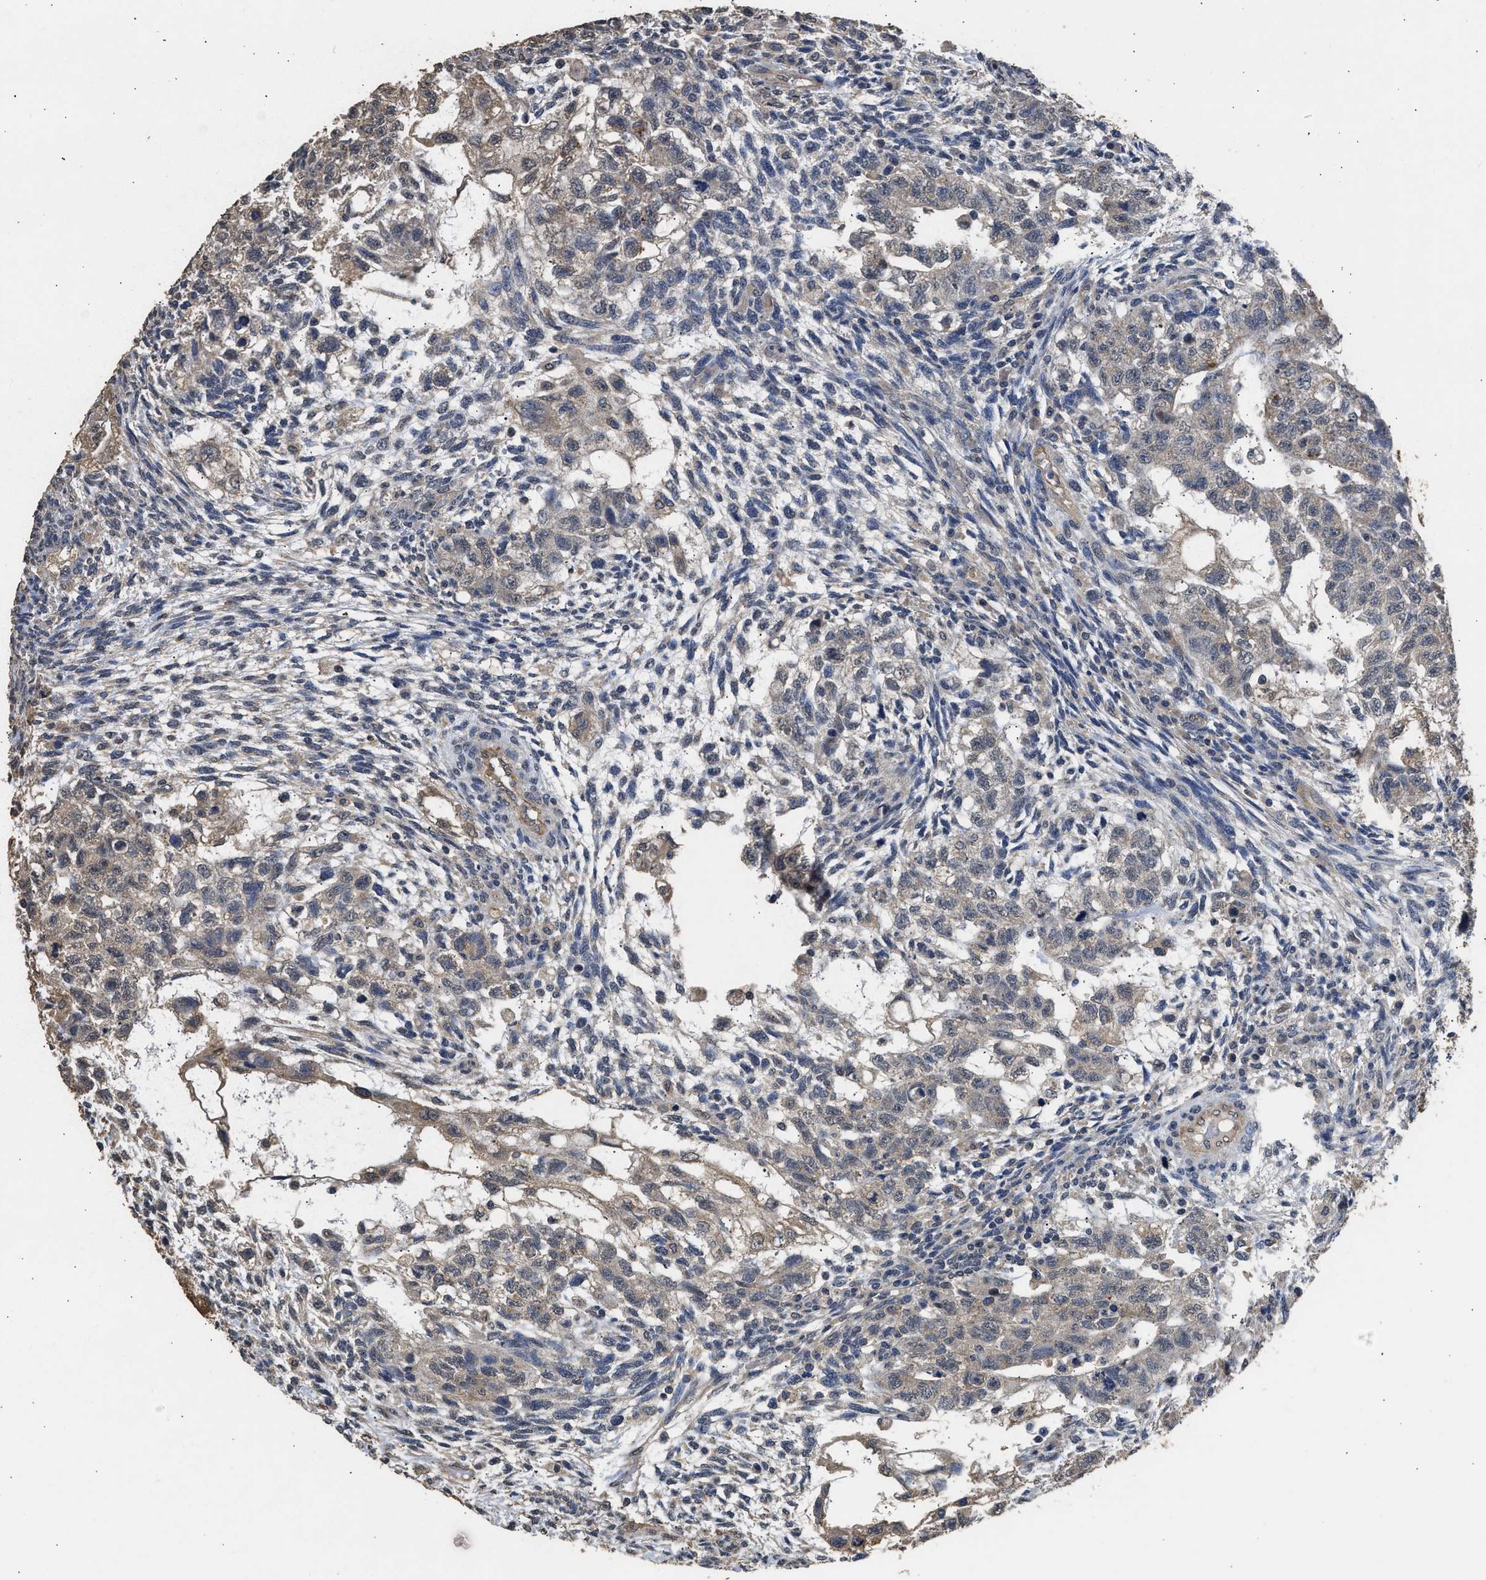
{"staining": {"intensity": "weak", "quantity": "25%-75%", "location": "cytoplasmic/membranous"}, "tissue": "testis cancer", "cell_type": "Tumor cells", "image_type": "cancer", "snomed": [{"axis": "morphology", "description": "Normal tissue, NOS"}, {"axis": "morphology", "description": "Carcinoma, Embryonal, NOS"}, {"axis": "topography", "description": "Testis"}], "caption": "Immunohistochemistry (IHC) photomicrograph of neoplastic tissue: testis cancer stained using immunohistochemistry (IHC) demonstrates low levels of weak protein expression localized specifically in the cytoplasmic/membranous of tumor cells, appearing as a cytoplasmic/membranous brown color.", "gene": "SPINT2", "patient": {"sex": "male", "age": 36}}